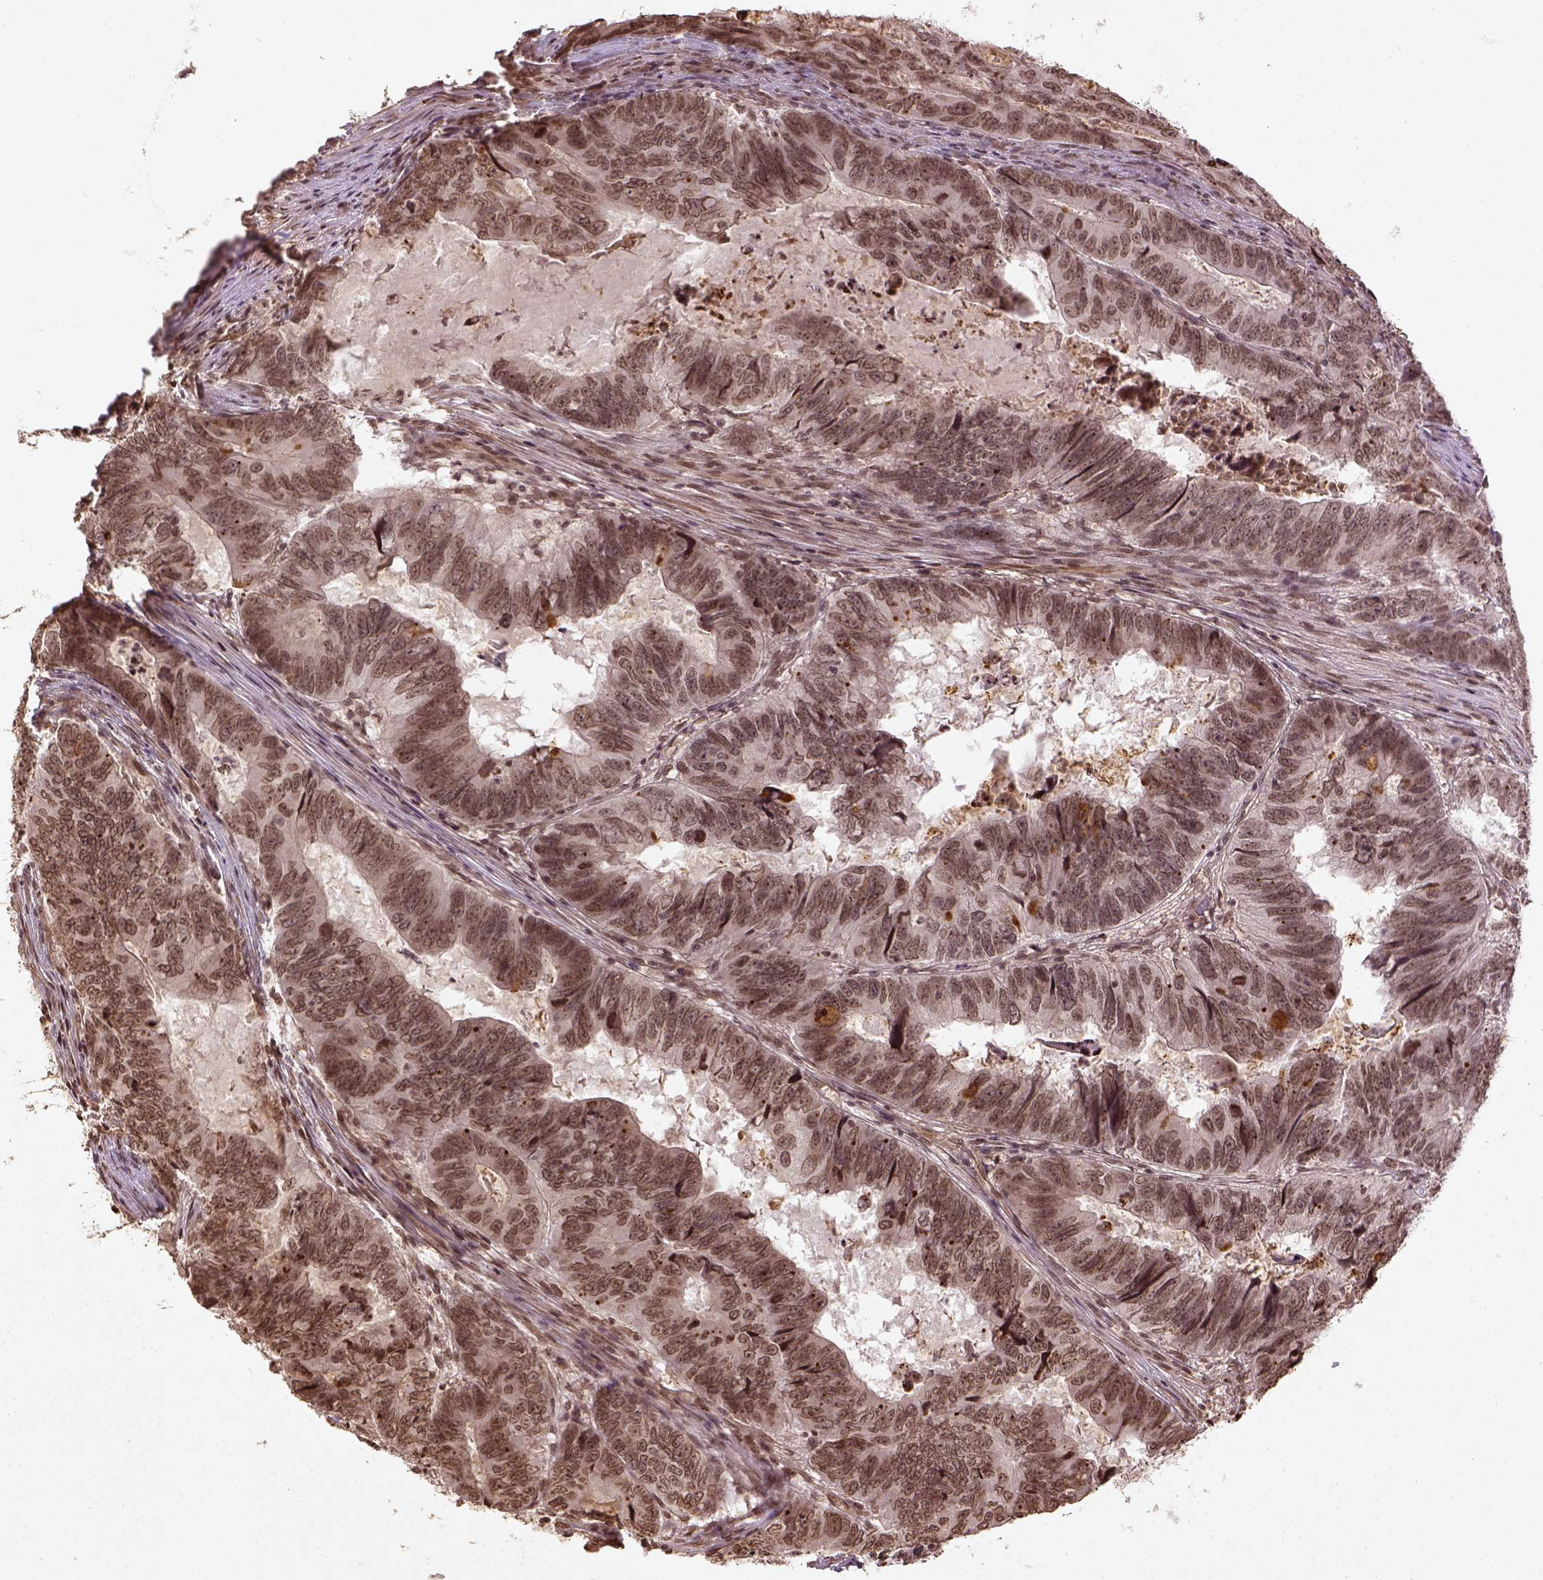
{"staining": {"intensity": "moderate", "quantity": ">75%", "location": "nuclear"}, "tissue": "colorectal cancer", "cell_type": "Tumor cells", "image_type": "cancer", "snomed": [{"axis": "morphology", "description": "Adenocarcinoma, NOS"}, {"axis": "topography", "description": "Colon"}], "caption": "Adenocarcinoma (colorectal) stained for a protein (brown) exhibits moderate nuclear positive staining in approximately >75% of tumor cells.", "gene": "BANF1", "patient": {"sex": "male", "age": 79}}